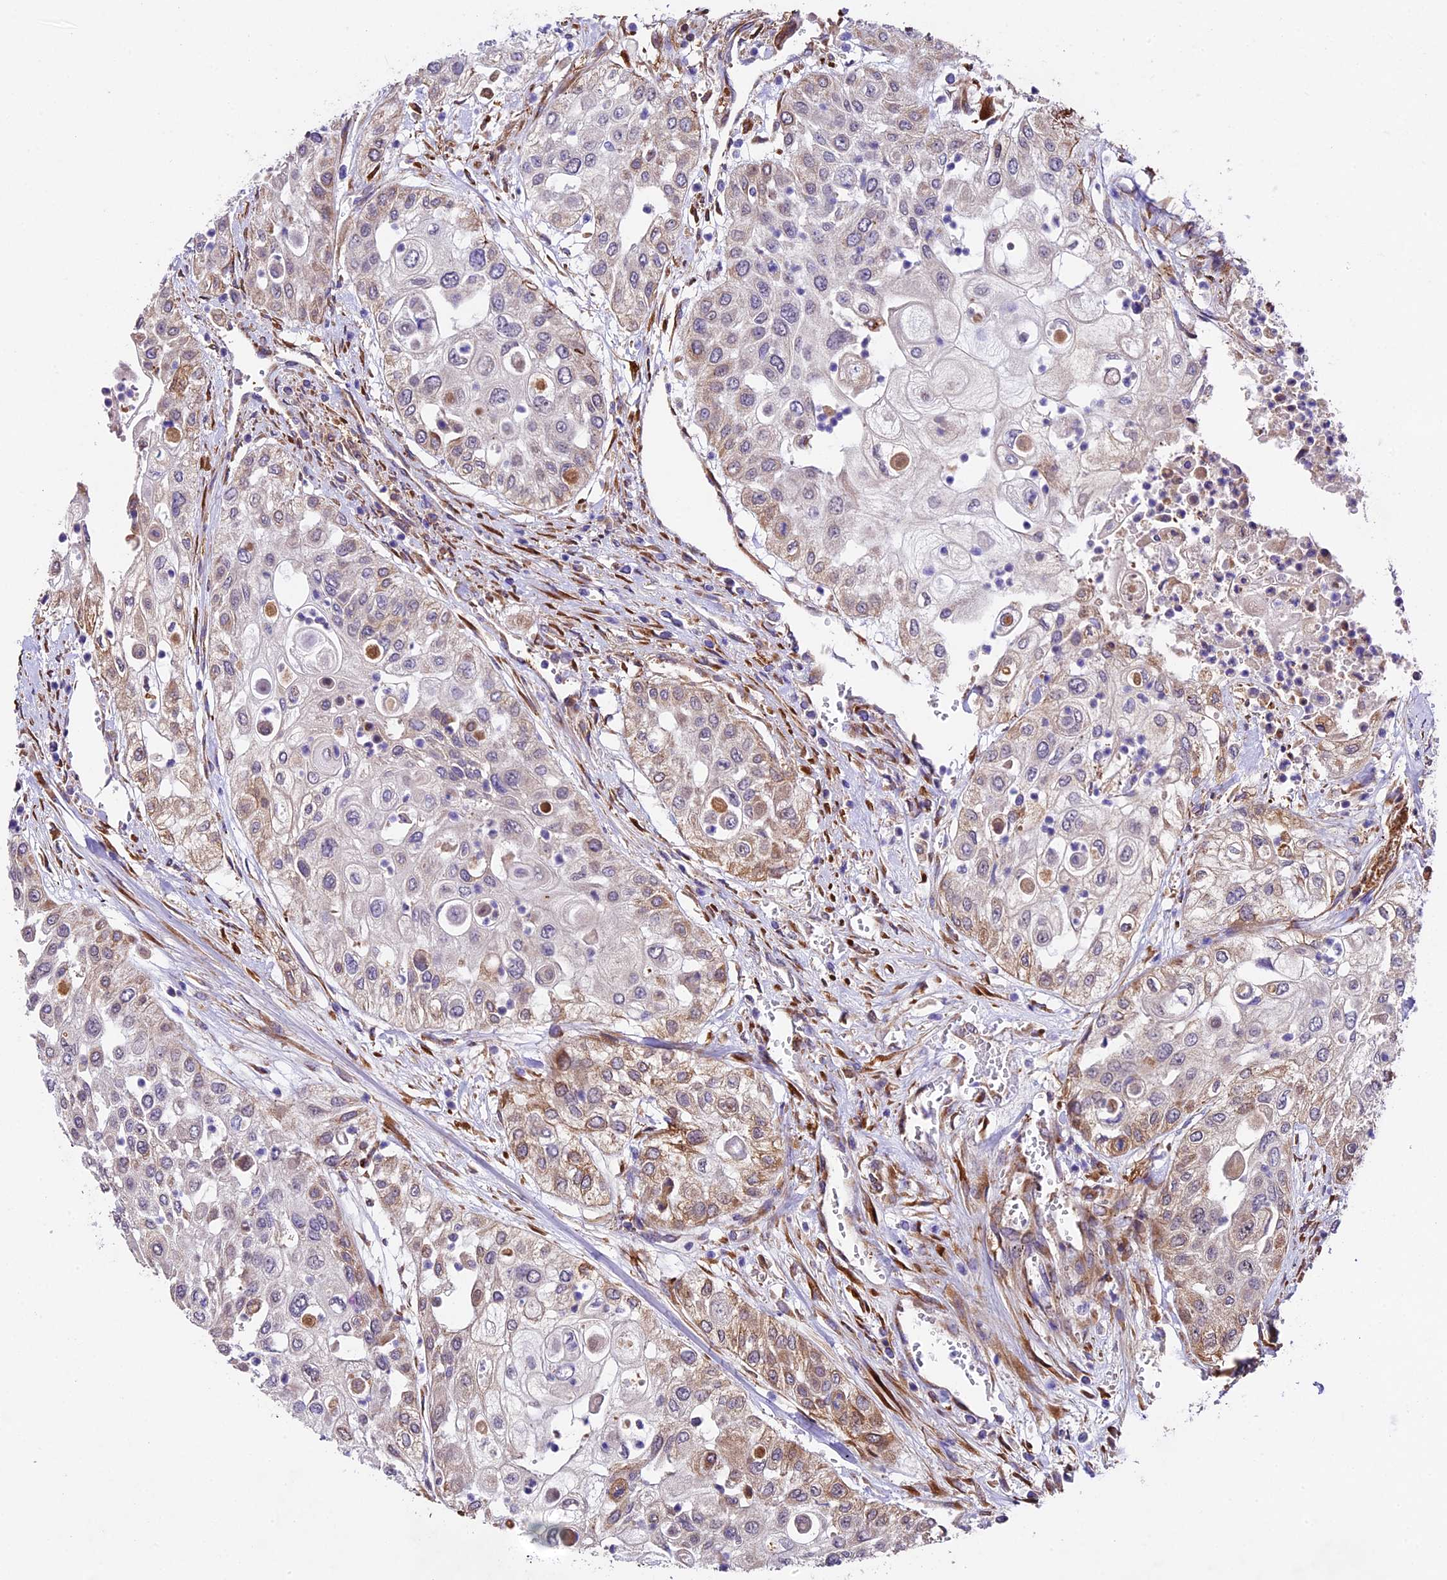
{"staining": {"intensity": "moderate", "quantity": "<25%", "location": "cytoplasmic/membranous"}, "tissue": "urothelial cancer", "cell_type": "Tumor cells", "image_type": "cancer", "snomed": [{"axis": "morphology", "description": "Urothelial carcinoma, High grade"}, {"axis": "topography", "description": "Urinary bladder"}], "caption": "A low amount of moderate cytoplasmic/membranous expression is identified in approximately <25% of tumor cells in urothelial carcinoma (high-grade) tissue.", "gene": "LSM7", "patient": {"sex": "female", "age": 79}}